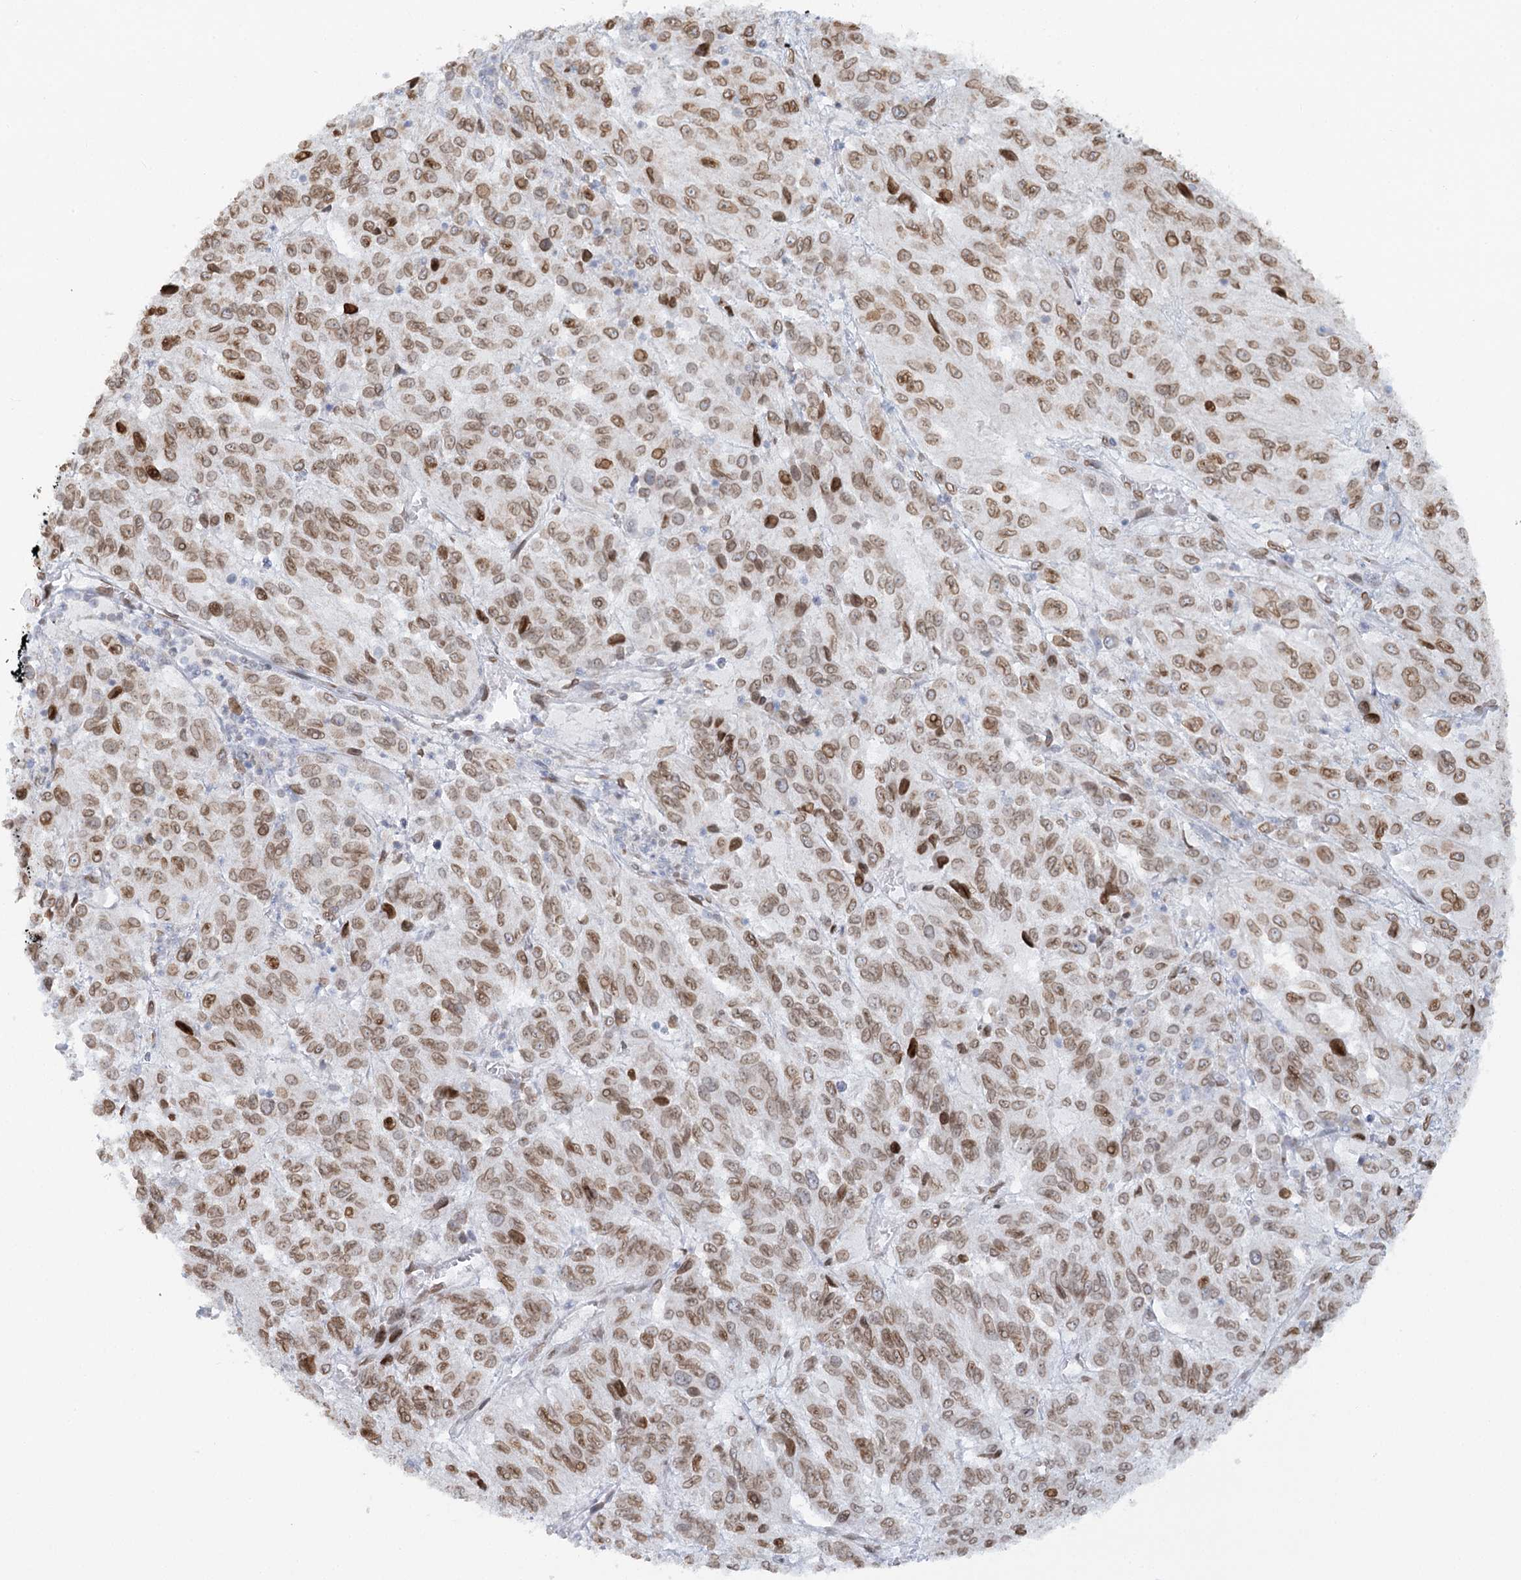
{"staining": {"intensity": "moderate", "quantity": ">75%", "location": "nuclear"}, "tissue": "melanoma", "cell_type": "Tumor cells", "image_type": "cancer", "snomed": [{"axis": "morphology", "description": "Malignant melanoma, Metastatic site"}, {"axis": "topography", "description": "Lung"}], "caption": "Protein staining demonstrates moderate nuclear positivity in approximately >75% of tumor cells in malignant melanoma (metastatic site). (Stains: DAB in brown, nuclei in blue, Microscopy: brightfield microscopy at high magnification).", "gene": "VWA5A", "patient": {"sex": "male", "age": 64}}